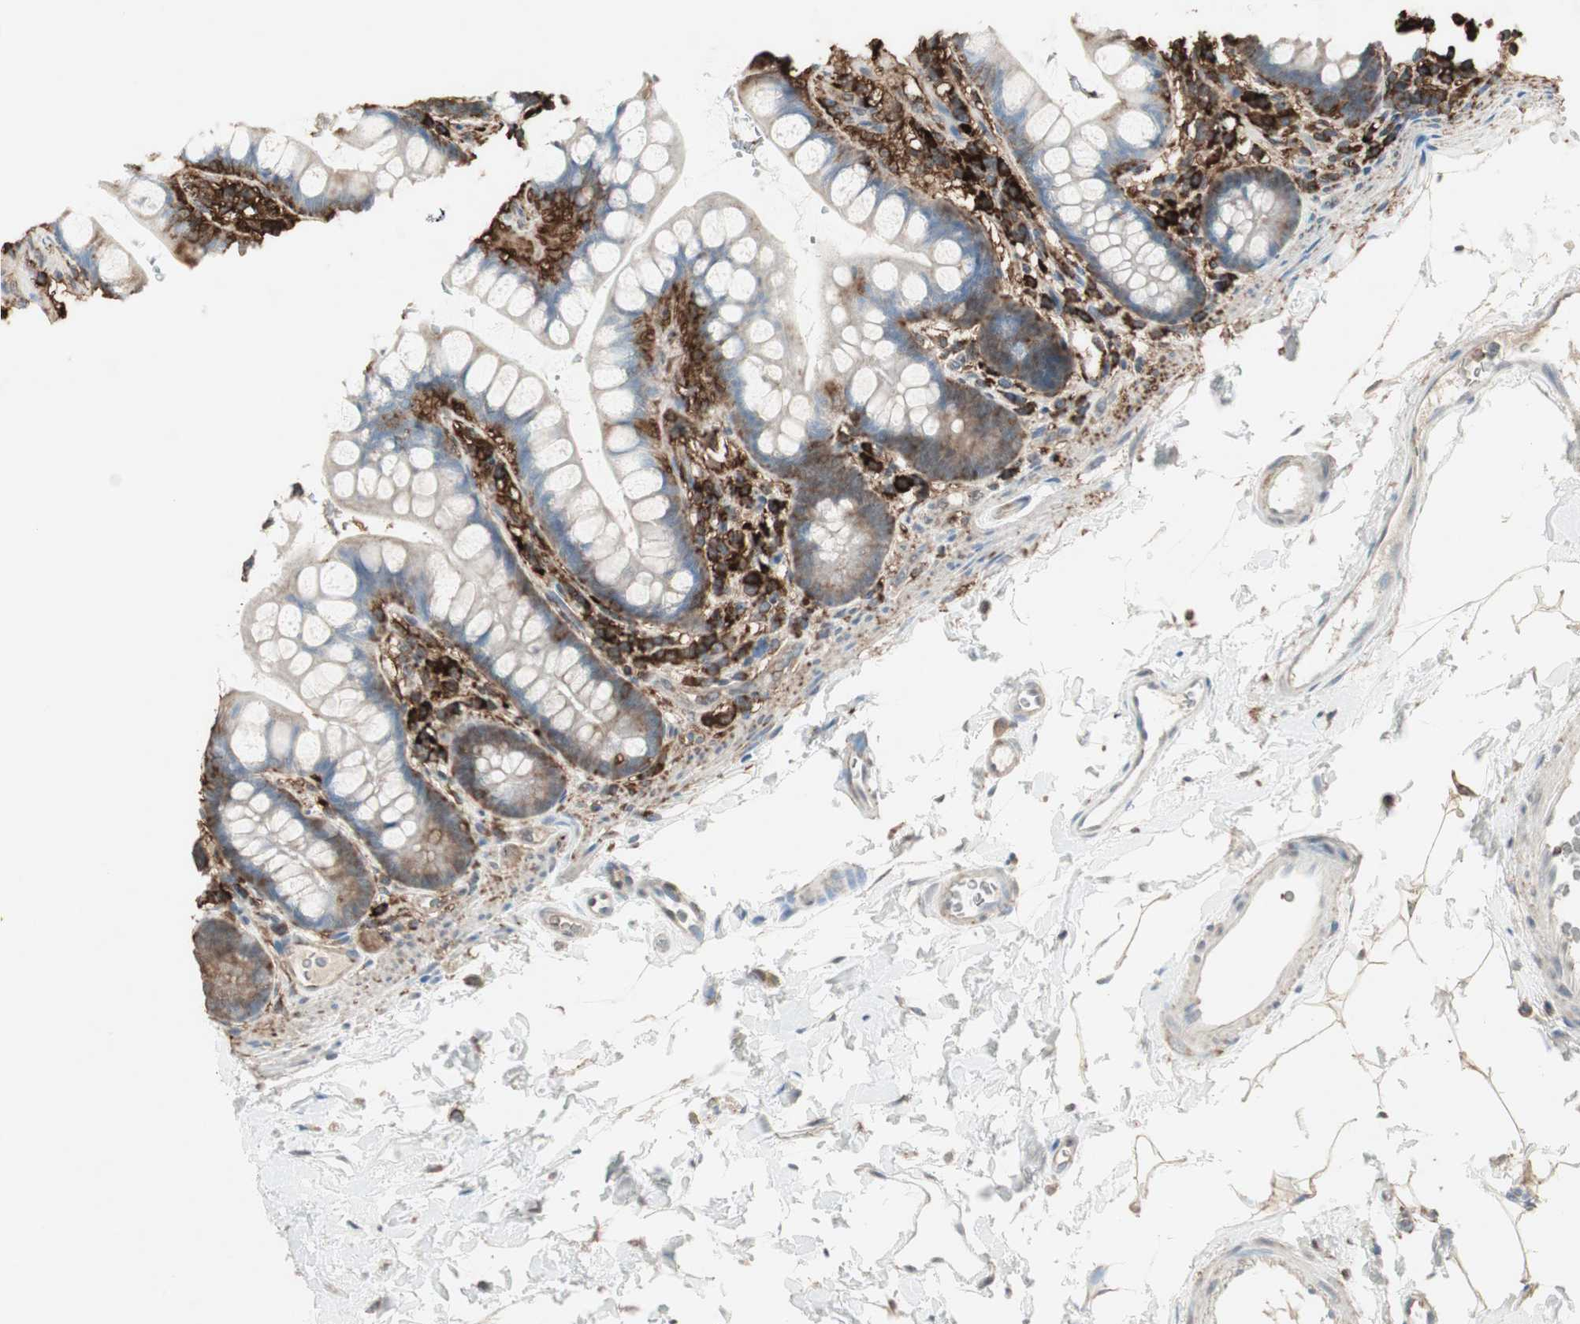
{"staining": {"intensity": "strong", "quantity": ">75%", "location": "cytoplasmic/membranous"}, "tissue": "small intestine", "cell_type": "Glandular cells", "image_type": "normal", "snomed": [{"axis": "morphology", "description": "Normal tissue, NOS"}, {"axis": "topography", "description": "Small intestine"}], "caption": "A brown stain highlights strong cytoplasmic/membranous positivity of a protein in glandular cells of unremarkable human small intestine.", "gene": "MMP3", "patient": {"sex": "female", "age": 58}}